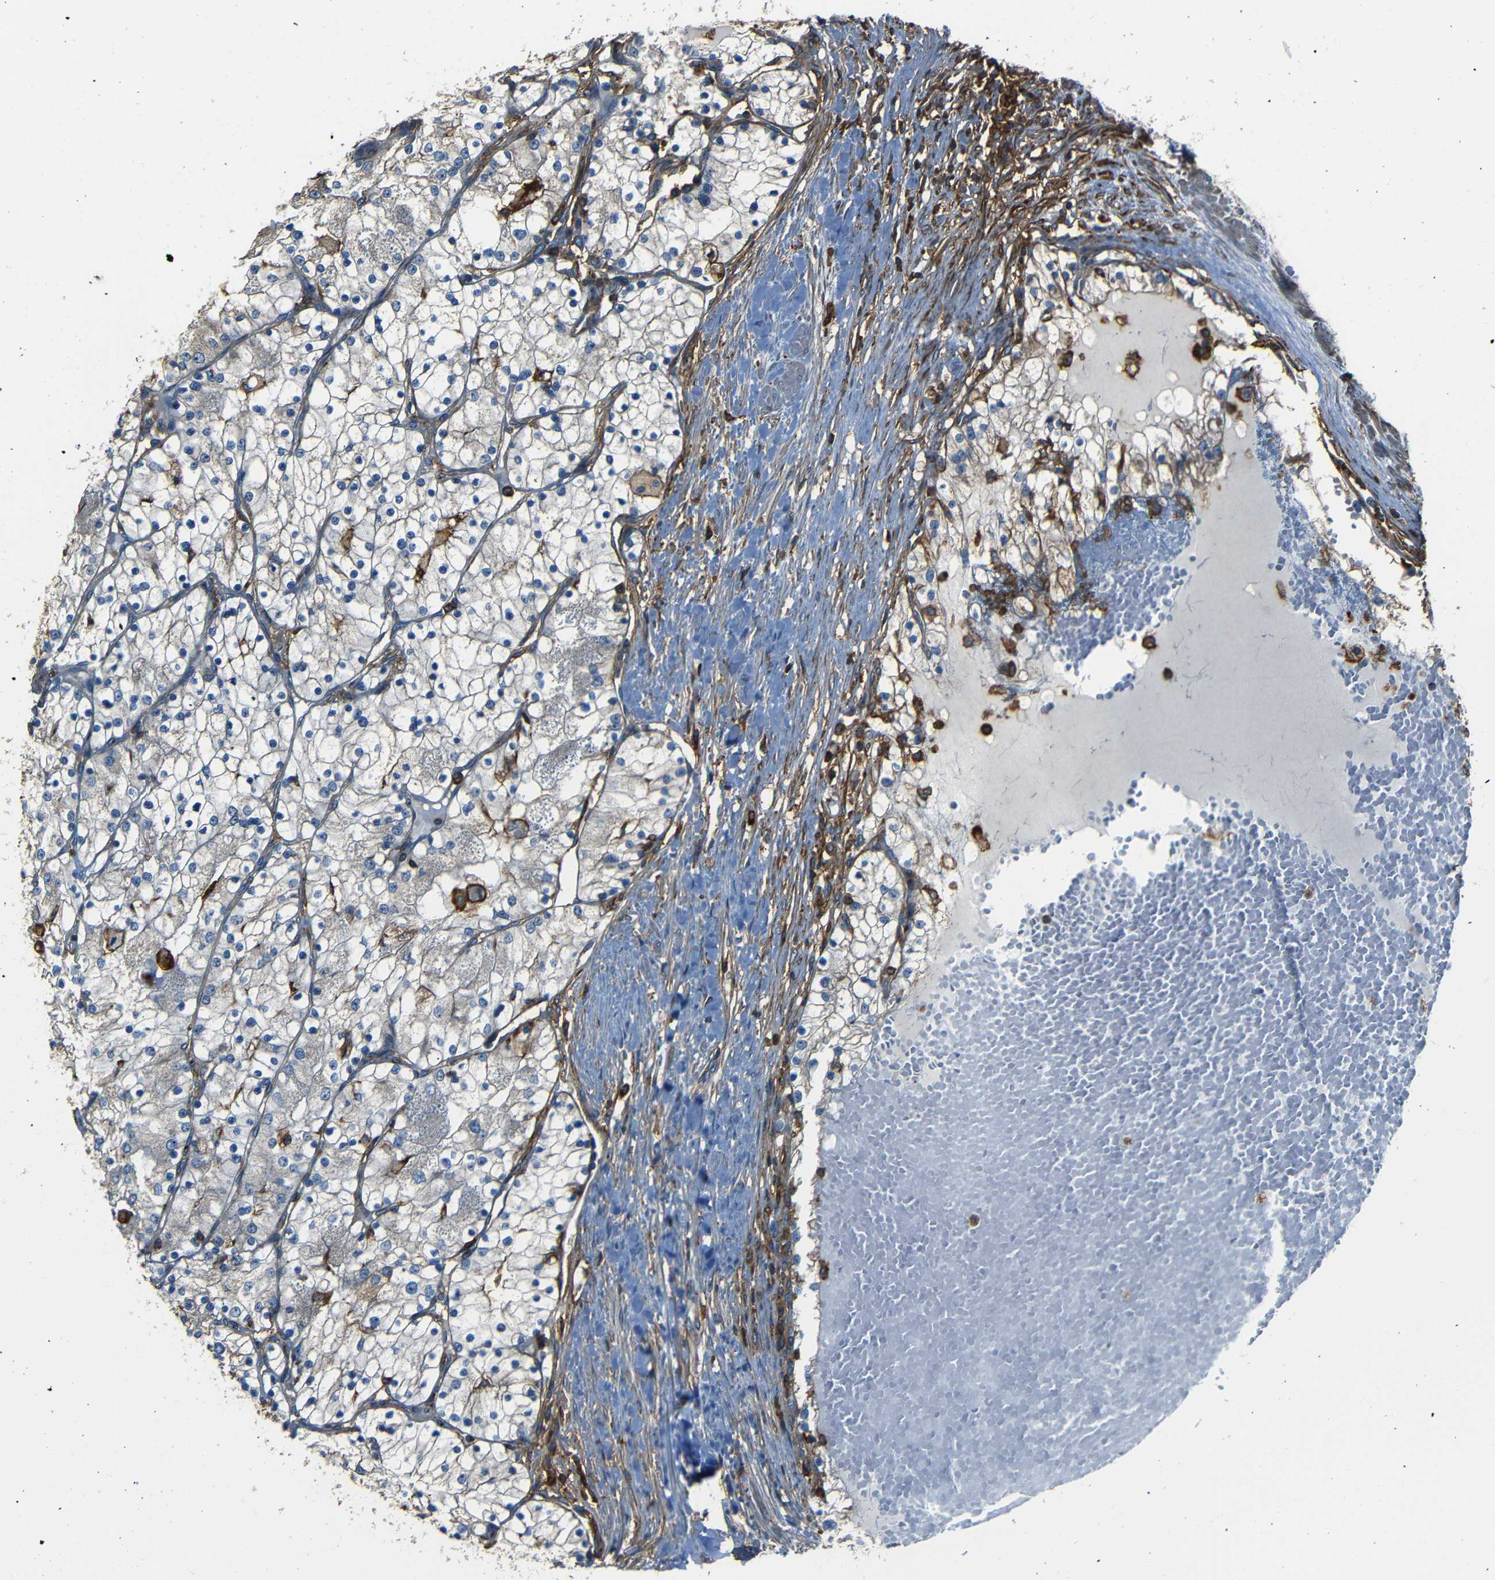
{"staining": {"intensity": "negative", "quantity": "none", "location": "none"}, "tissue": "renal cancer", "cell_type": "Tumor cells", "image_type": "cancer", "snomed": [{"axis": "morphology", "description": "Adenocarcinoma, NOS"}, {"axis": "topography", "description": "Kidney"}], "caption": "Immunohistochemical staining of human adenocarcinoma (renal) shows no significant staining in tumor cells. Brightfield microscopy of IHC stained with DAB (3,3'-diaminobenzidine) (brown) and hematoxylin (blue), captured at high magnification.", "gene": "ADGRE5", "patient": {"sex": "male", "age": 68}}